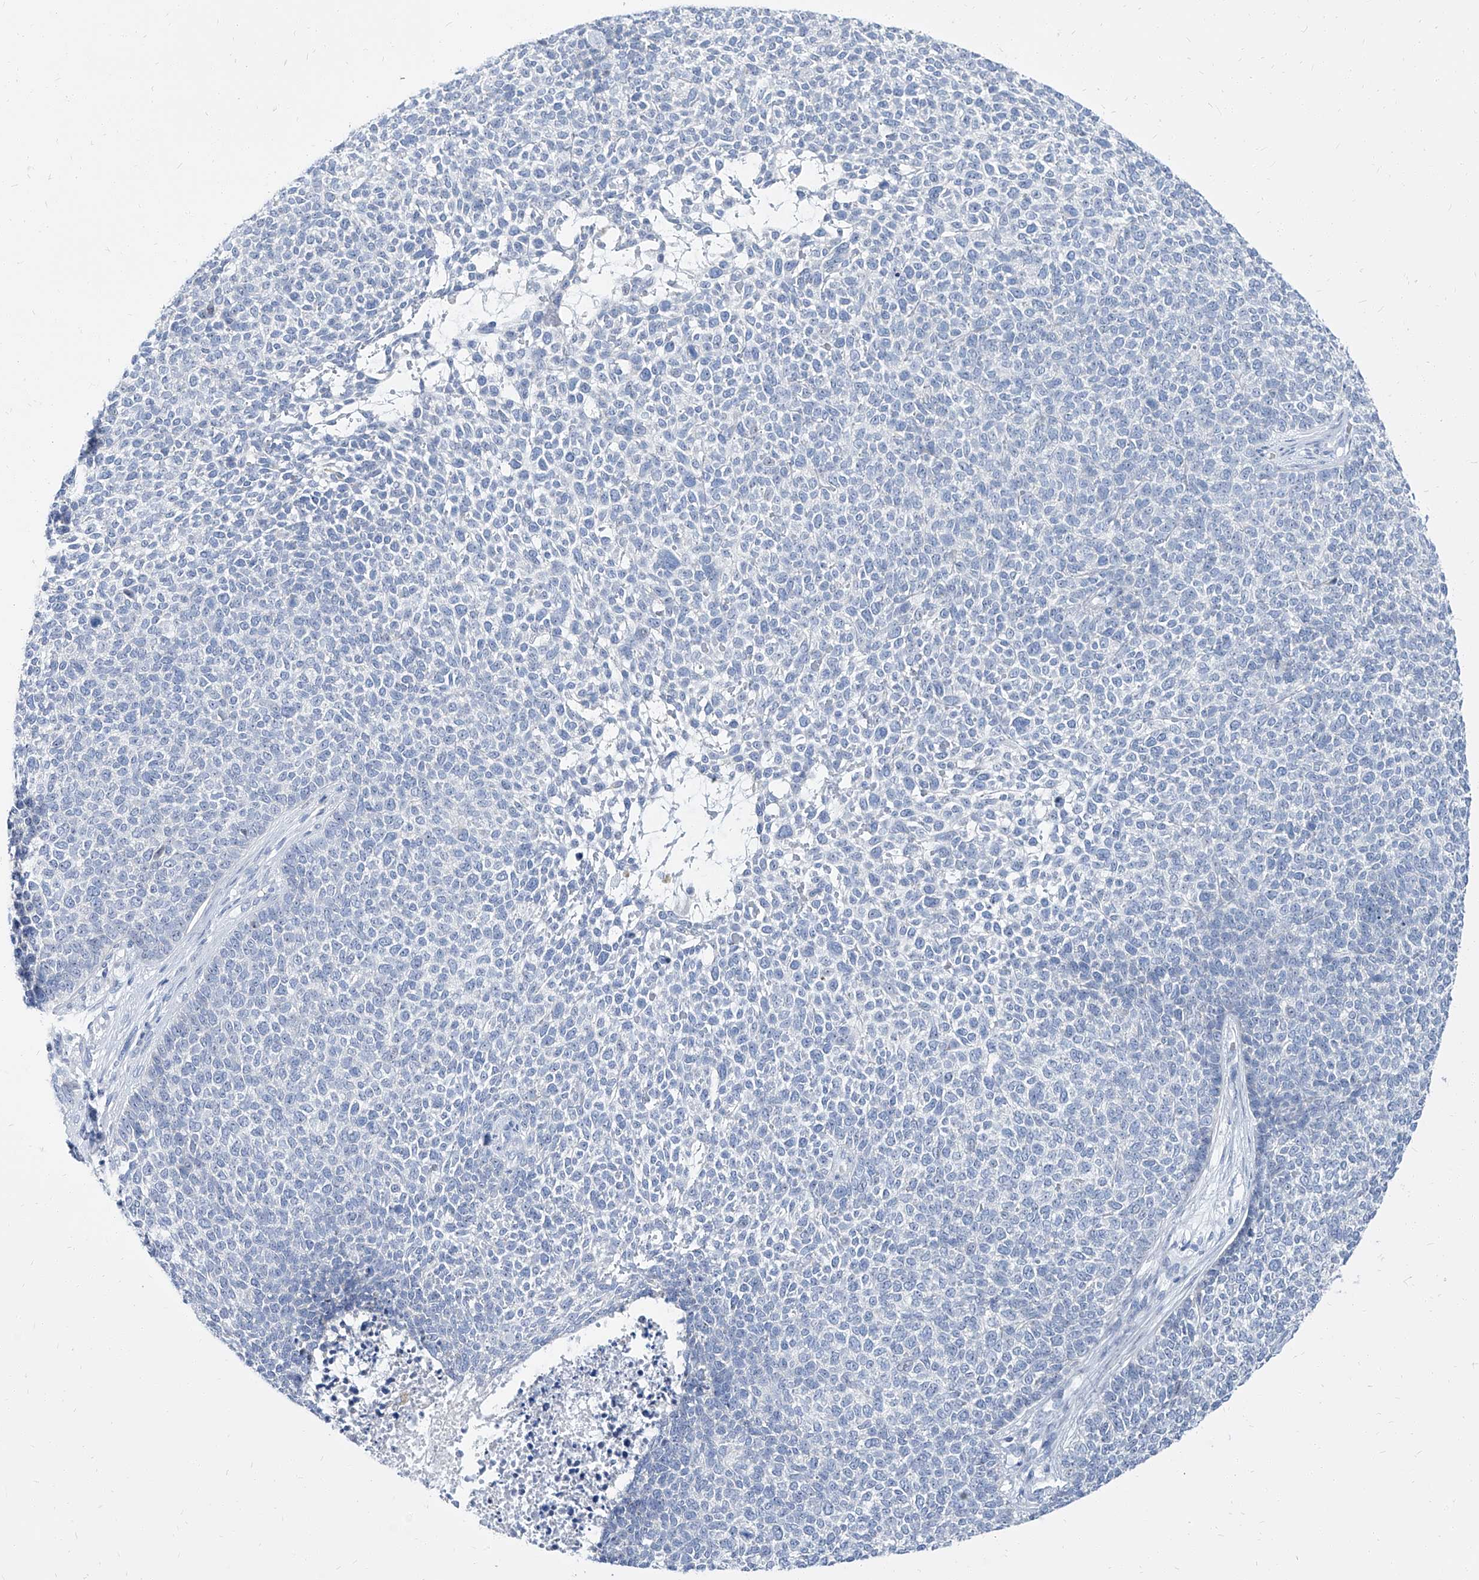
{"staining": {"intensity": "negative", "quantity": "none", "location": "none"}, "tissue": "skin cancer", "cell_type": "Tumor cells", "image_type": "cancer", "snomed": [{"axis": "morphology", "description": "Basal cell carcinoma"}, {"axis": "topography", "description": "Skin"}], "caption": "This is an immunohistochemistry (IHC) photomicrograph of skin cancer (basal cell carcinoma). There is no staining in tumor cells.", "gene": "TXLNB", "patient": {"sex": "female", "age": 84}}